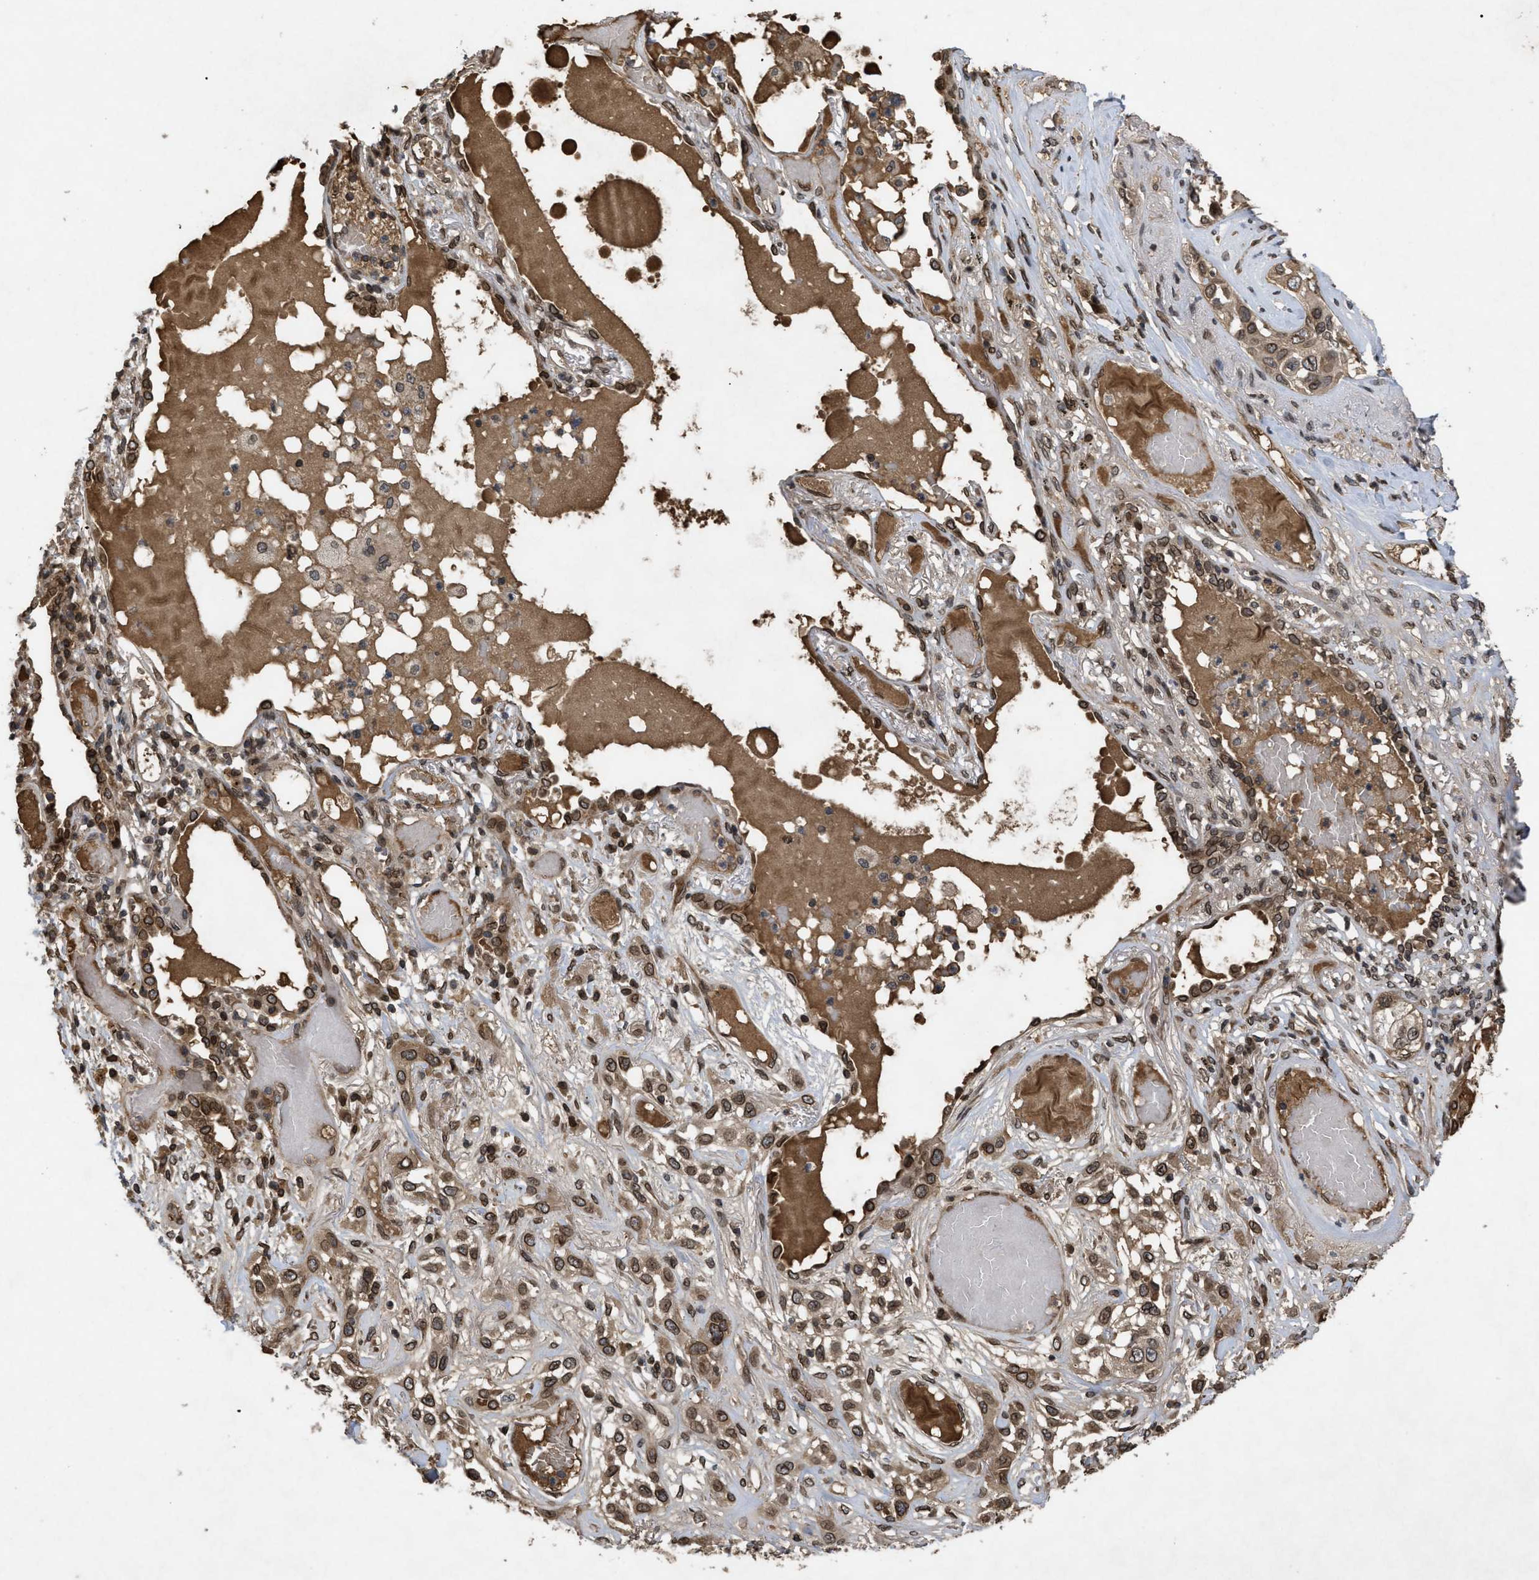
{"staining": {"intensity": "moderate", "quantity": ">75%", "location": "cytoplasmic/membranous,nuclear"}, "tissue": "lung cancer", "cell_type": "Tumor cells", "image_type": "cancer", "snomed": [{"axis": "morphology", "description": "Squamous cell carcinoma, NOS"}, {"axis": "topography", "description": "Lung"}], "caption": "Approximately >75% of tumor cells in human lung squamous cell carcinoma reveal moderate cytoplasmic/membranous and nuclear protein positivity as visualized by brown immunohistochemical staining.", "gene": "CRY1", "patient": {"sex": "male", "age": 71}}